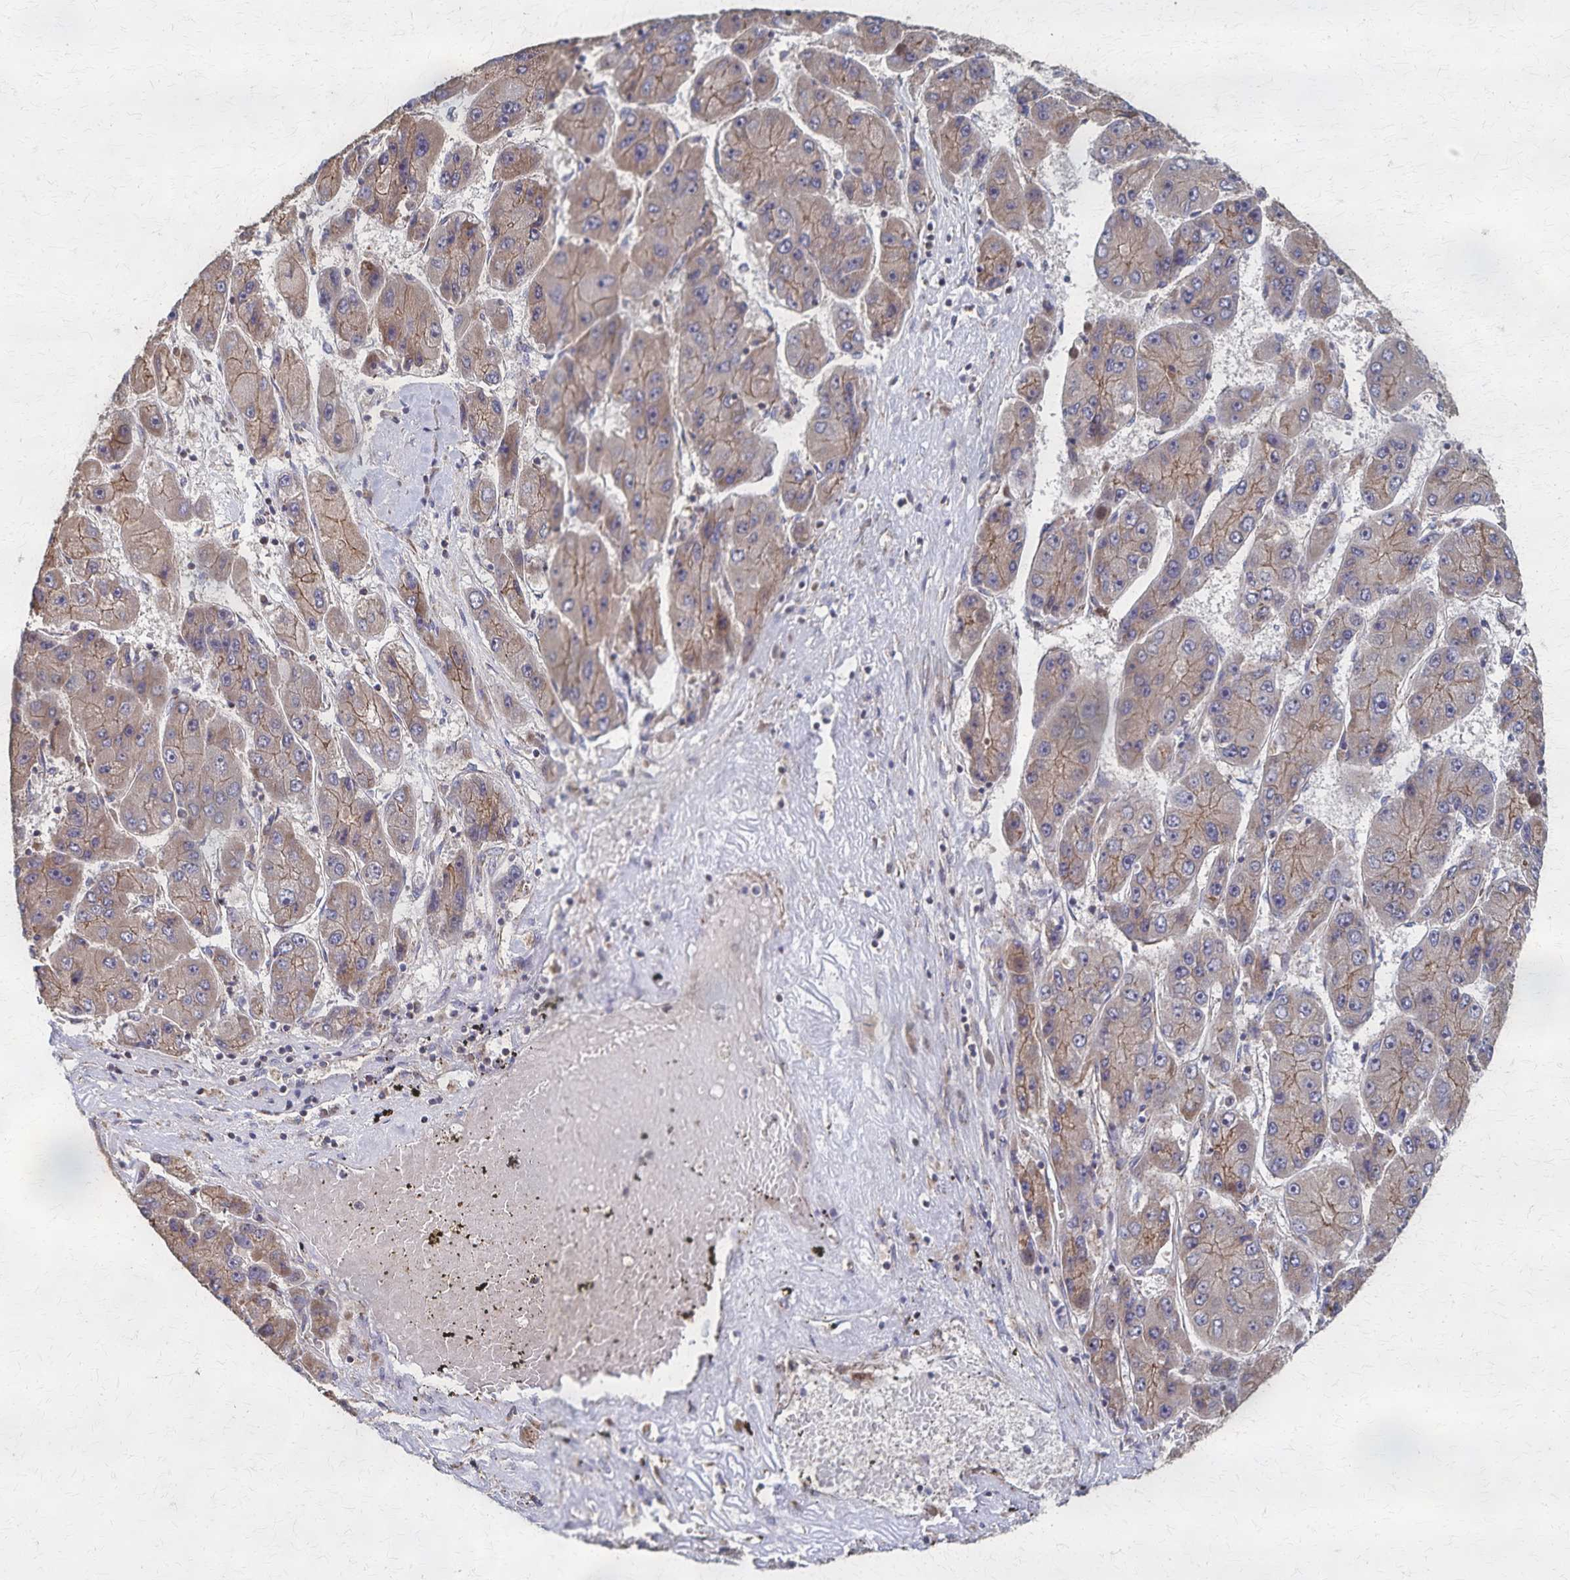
{"staining": {"intensity": "weak", "quantity": "25%-75%", "location": "cytoplasmic/membranous"}, "tissue": "liver cancer", "cell_type": "Tumor cells", "image_type": "cancer", "snomed": [{"axis": "morphology", "description": "Carcinoma, Hepatocellular, NOS"}, {"axis": "topography", "description": "Liver"}], "caption": "Immunohistochemistry (IHC) (DAB (3,3'-diaminobenzidine)) staining of liver cancer exhibits weak cytoplasmic/membranous protein expression in approximately 25%-75% of tumor cells.", "gene": "PGAP2", "patient": {"sex": "female", "age": 61}}